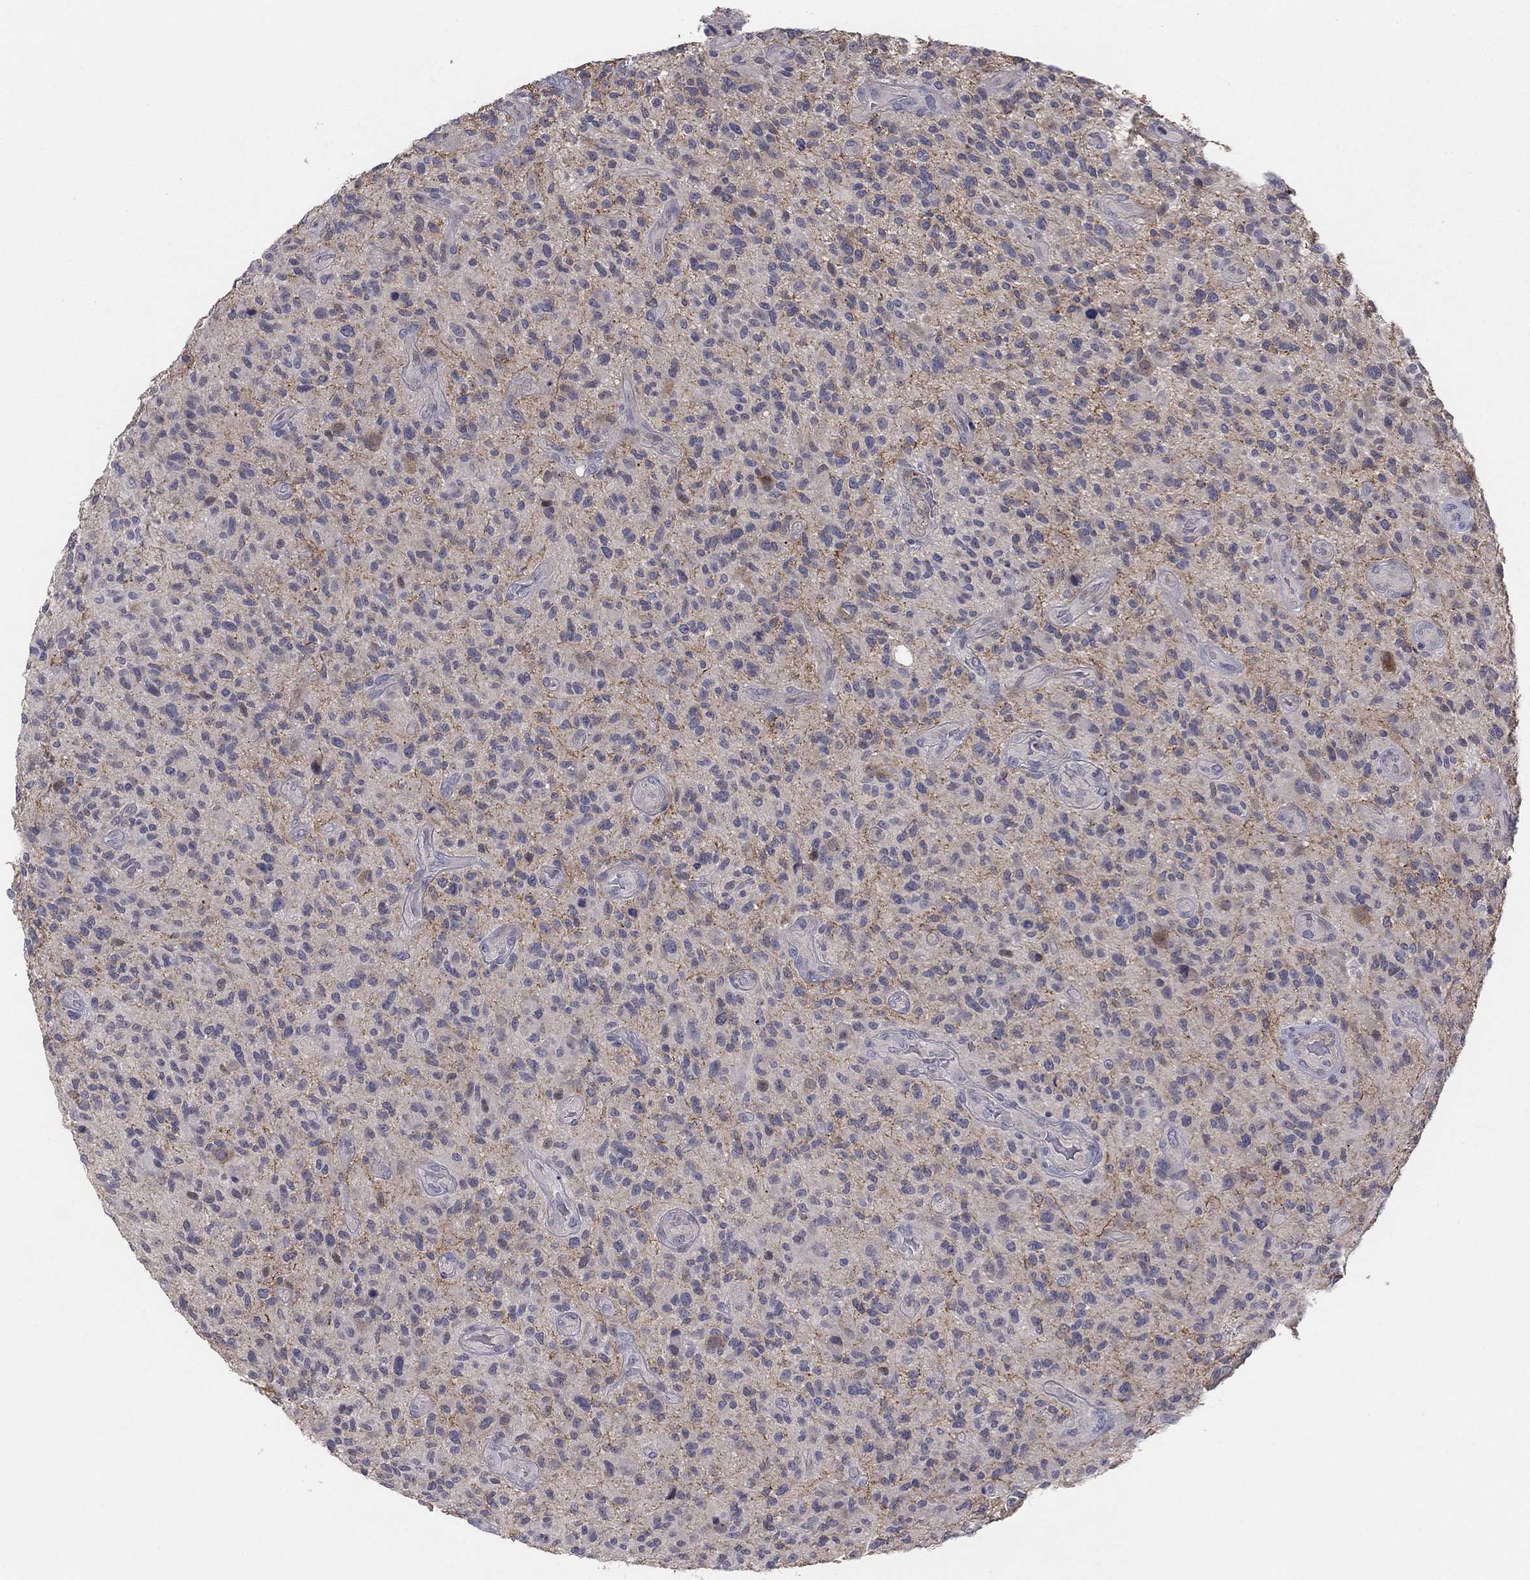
{"staining": {"intensity": "negative", "quantity": "none", "location": "none"}, "tissue": "glioma", "cell_type": "Tumor cells", "image_type": "cancer", "snomed": [{"axis": "morphology", "description": "Glioma, malignant, High grade"}, {"axis": "topography", "description": "Brain"}], "caption": "A high-resolution histopathology image shows IHC staining of malignant glioma (high-grade), which displays no significant positivity in tumor cells.", "gene": "AMN1", "patient": {"sex": "male", "age": 47}}